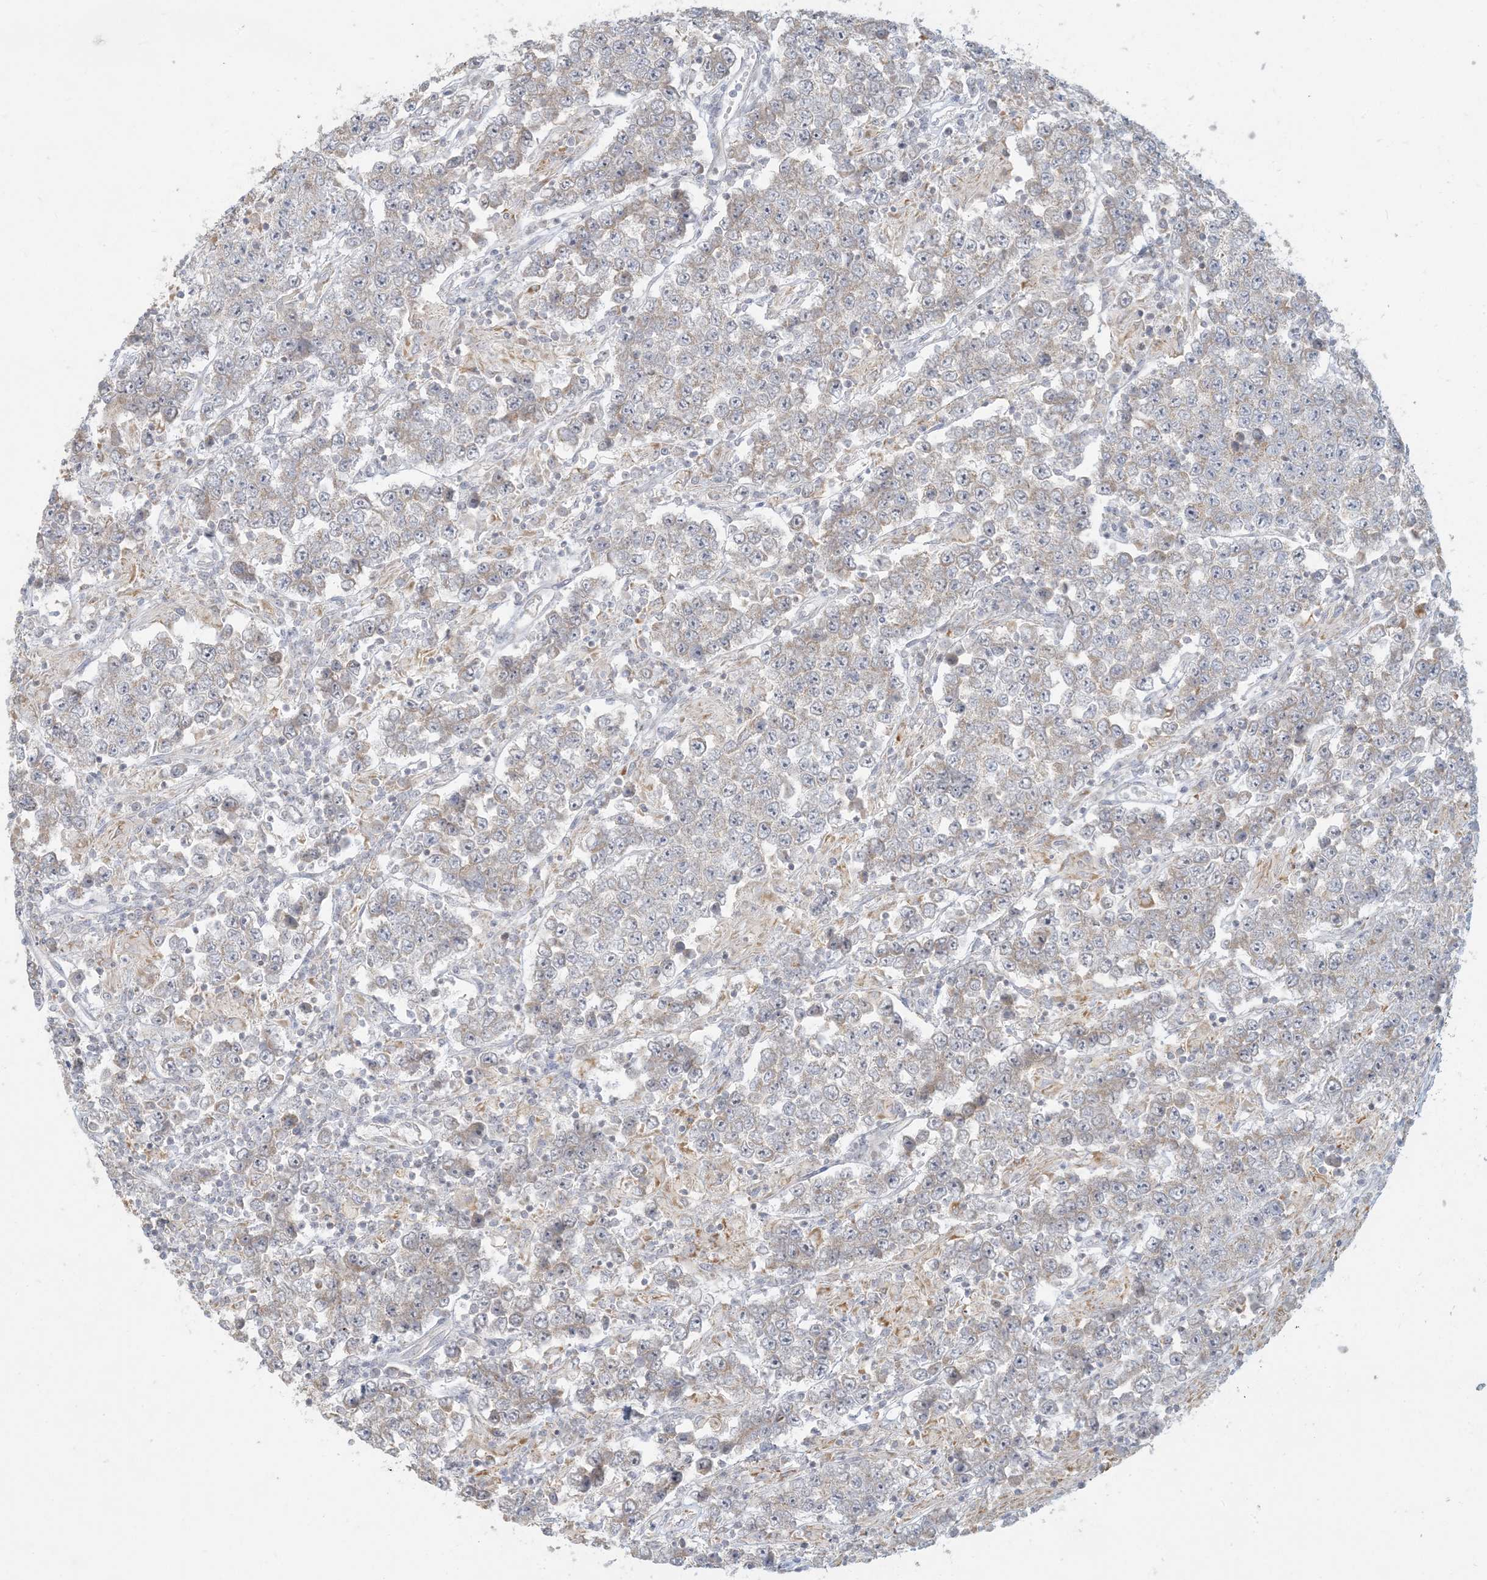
{"staining": {"intensity": "weak", "quantity": "<25%", "location": "cytoplasmic/membranous"}, "tissue": "testis cancer", "cell_type": "Tumor cells", "image_type": "cancer", "snomed": [{"axis": "morphology", "description": "Normal tissue, NOS"}, {"axis": "morphology", "description": "Urothelial carcinoma, High grade"}, {"axis": "morphology", "description": "Seminoma, NOS"}, {"axis": "morphology", "description": "Carcinoma, Embryonal, NOS"}, {"axis": "topography", "description": "Urinary bladder"}, {"axis": "topography", "description": "Testis"}], "caption": "IHC image of neoplastic tissue: testis cancer stained with DAB (3,3'-diaminobenzidine) demonstrates no significant protein positivity in tumor cells.", "gene": "MCAT", "patient": {"sex": "male", "age": 41}}